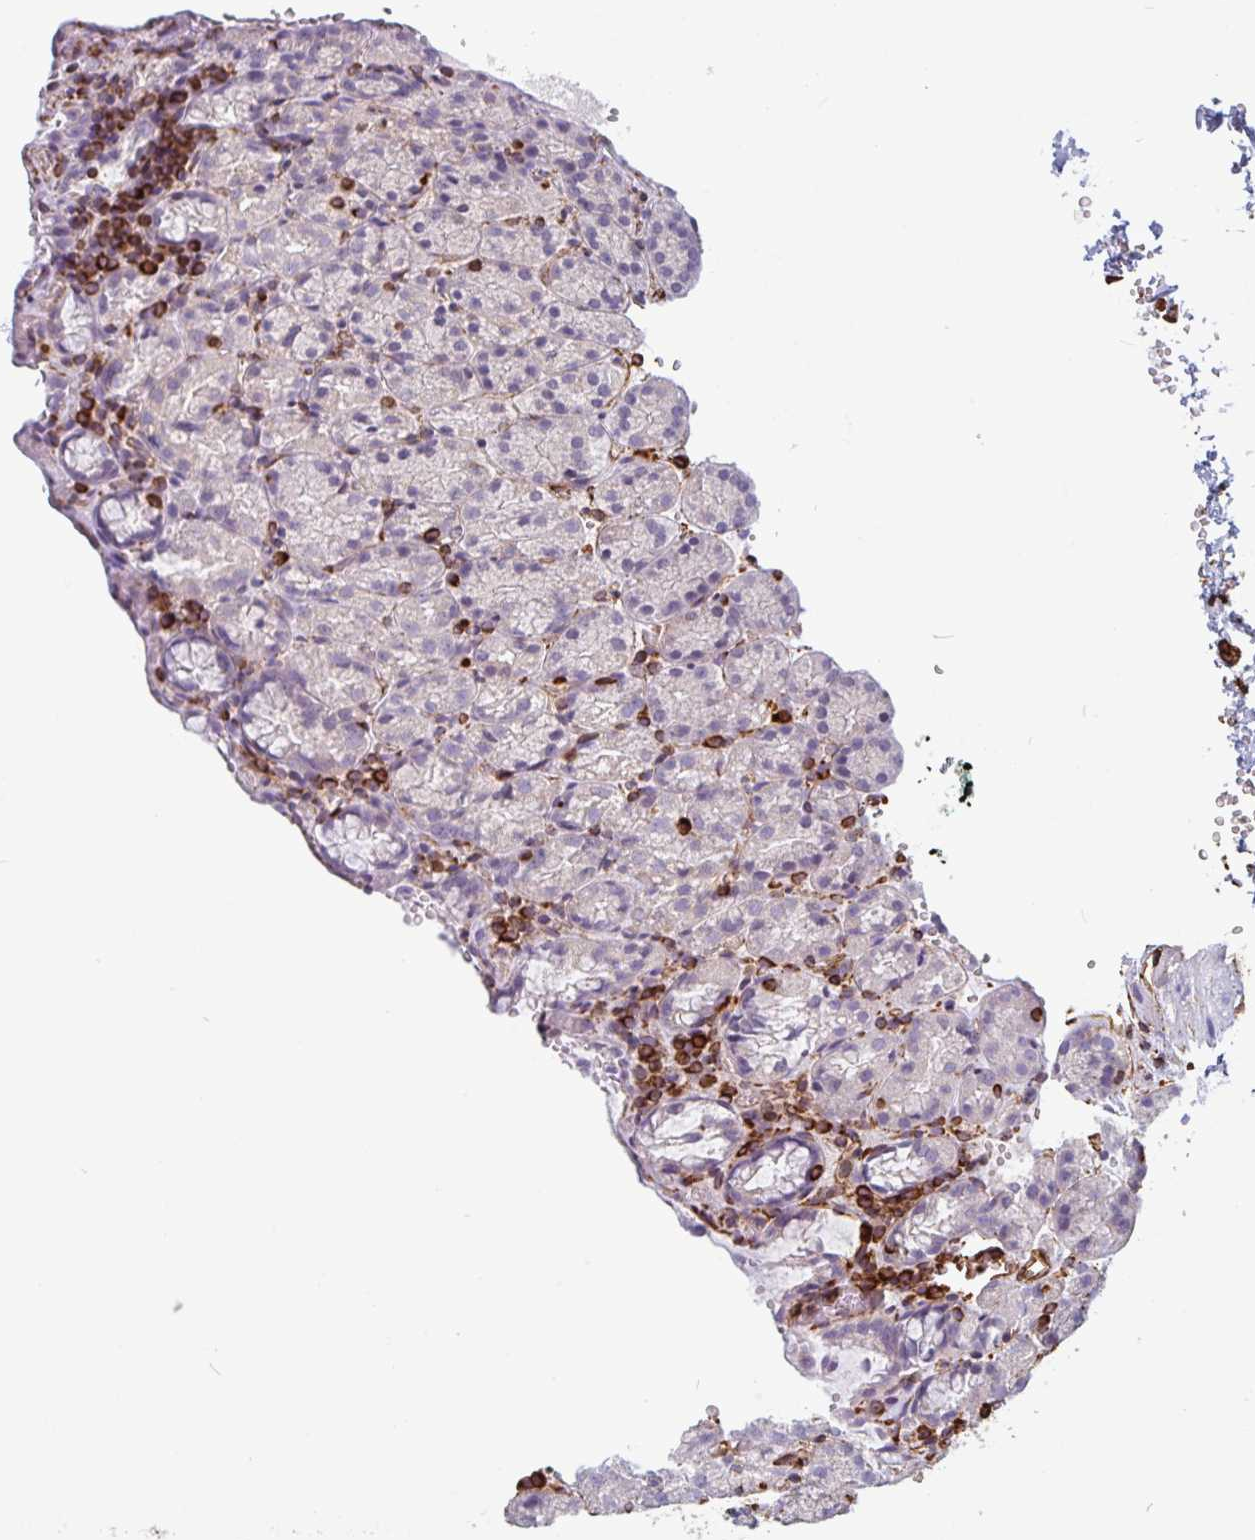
{"staining": {"intensity": "negative", "quantity": "none", "location": "none"}, "tissue": "stomach", "cell_type": "Glandular cells", "image_type": "normal", "snomed": [{"axis": "morphology", "description": "Normal tissue, NOS"}, {"axis": "topography", "description": "Stomach, upper"}], "caption": "This micrograph is of unremarkable stomach stained with immunohistochemistry (IHC) to label a protein in brown with the nuclei are counter-stained blue. There is no expression in glandular cells.", "gene": "PPFIA1", "patient": {"sex": "female", "age": 81}}